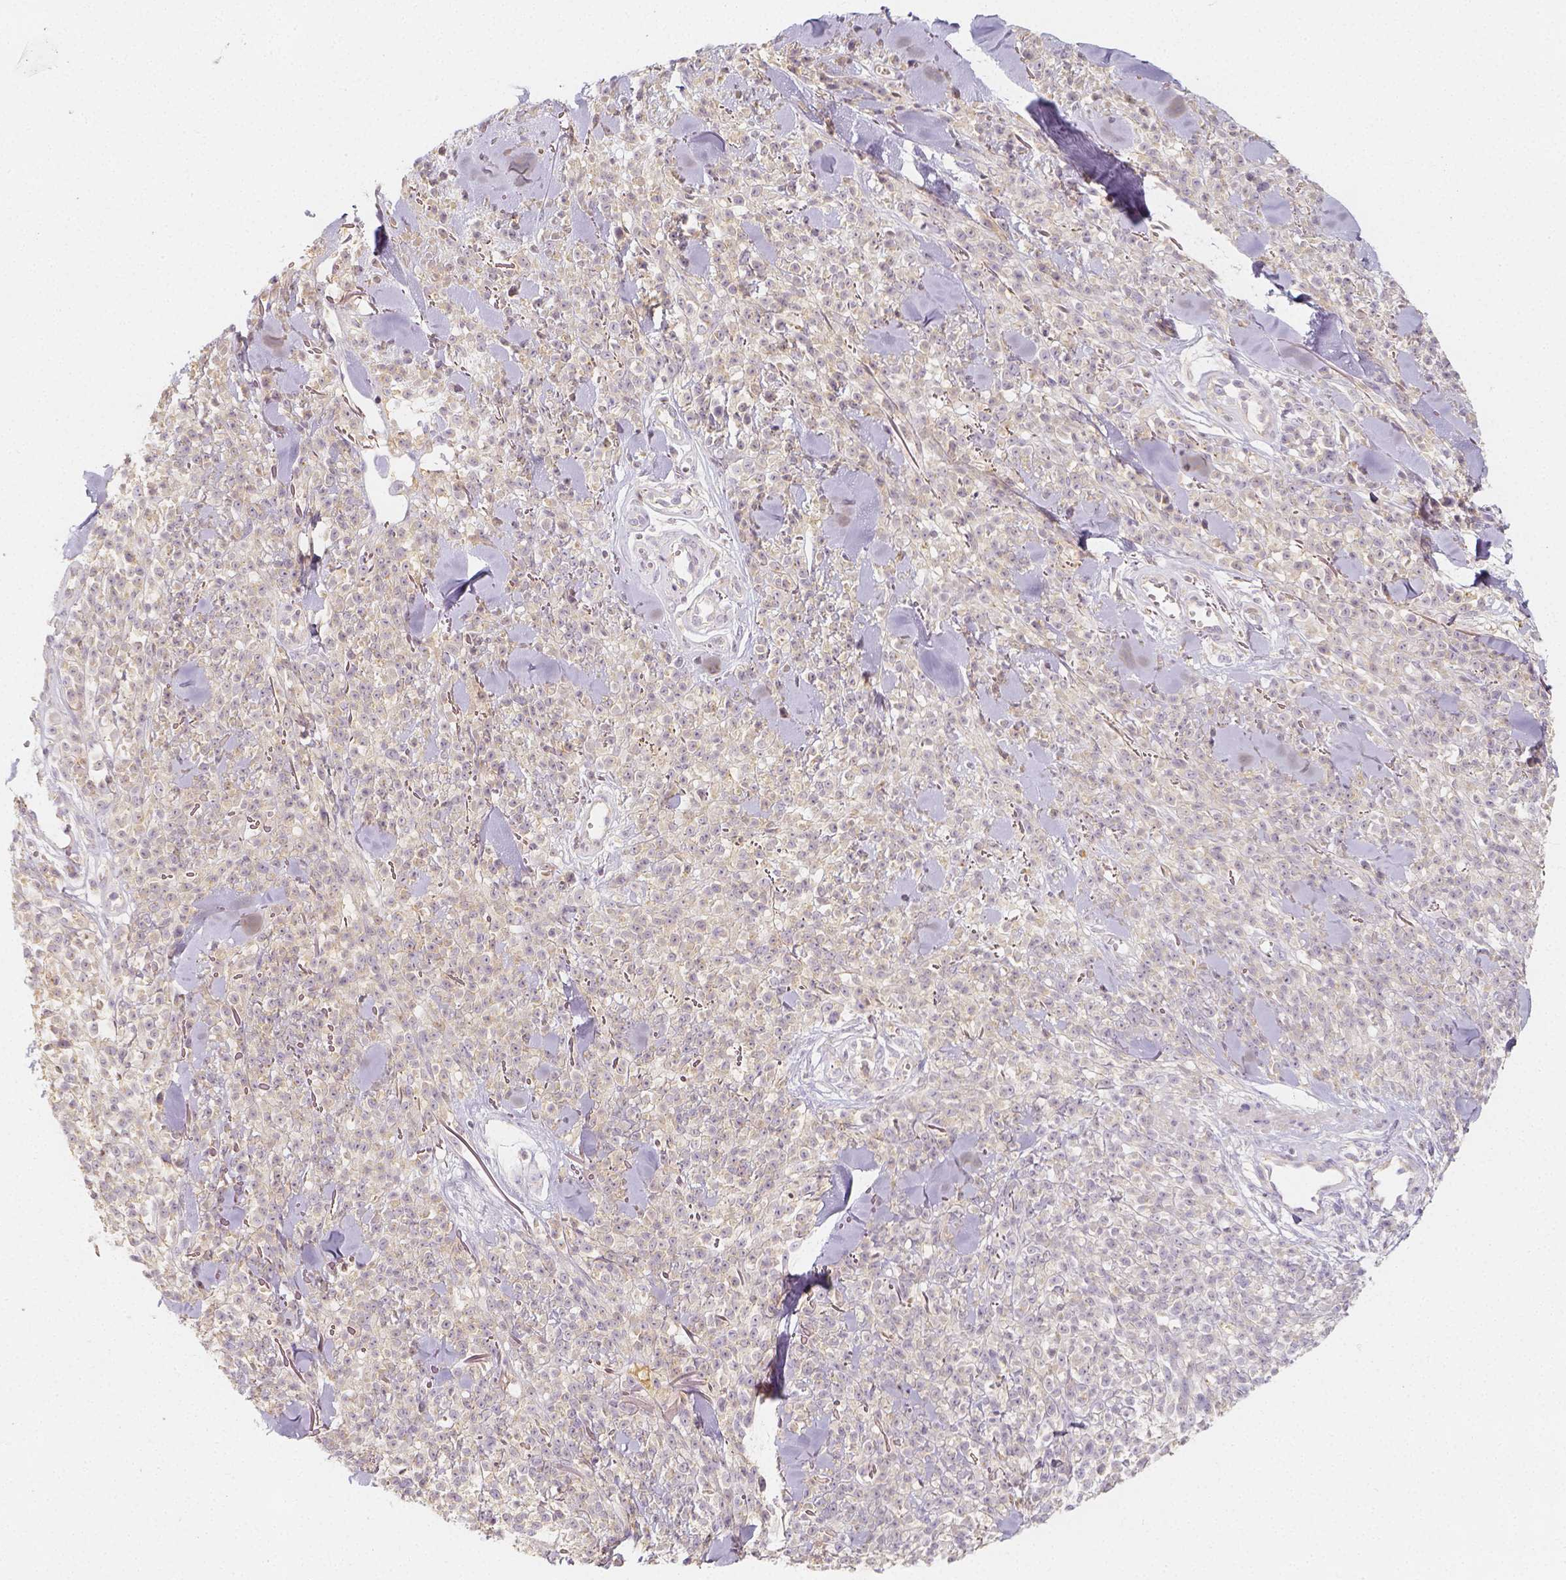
{"staining": {"intensity": "weak", "quantity": ">75%", "location": "cytoplasmic/membranous"}, "tissue": "melanoma", "cell_type": "Tumor cells", "image_type": "cancer", "snomed": [{"axis": "morphology", "description": "Malignant melanoma, NOS"}, {"axis": "topography", "description": "Skin"}, {"axis": "topography", "description": "Skin of trunk"}], "caption": "A photomicrograph showing weak cytoplasmic/membranous staining in approximately >75% of tumor cells in melanoma, as visualized by brown immunohistochemical staining.", "gene": "PTPRJ", "patient": {"sex": "male", "age": 74}}